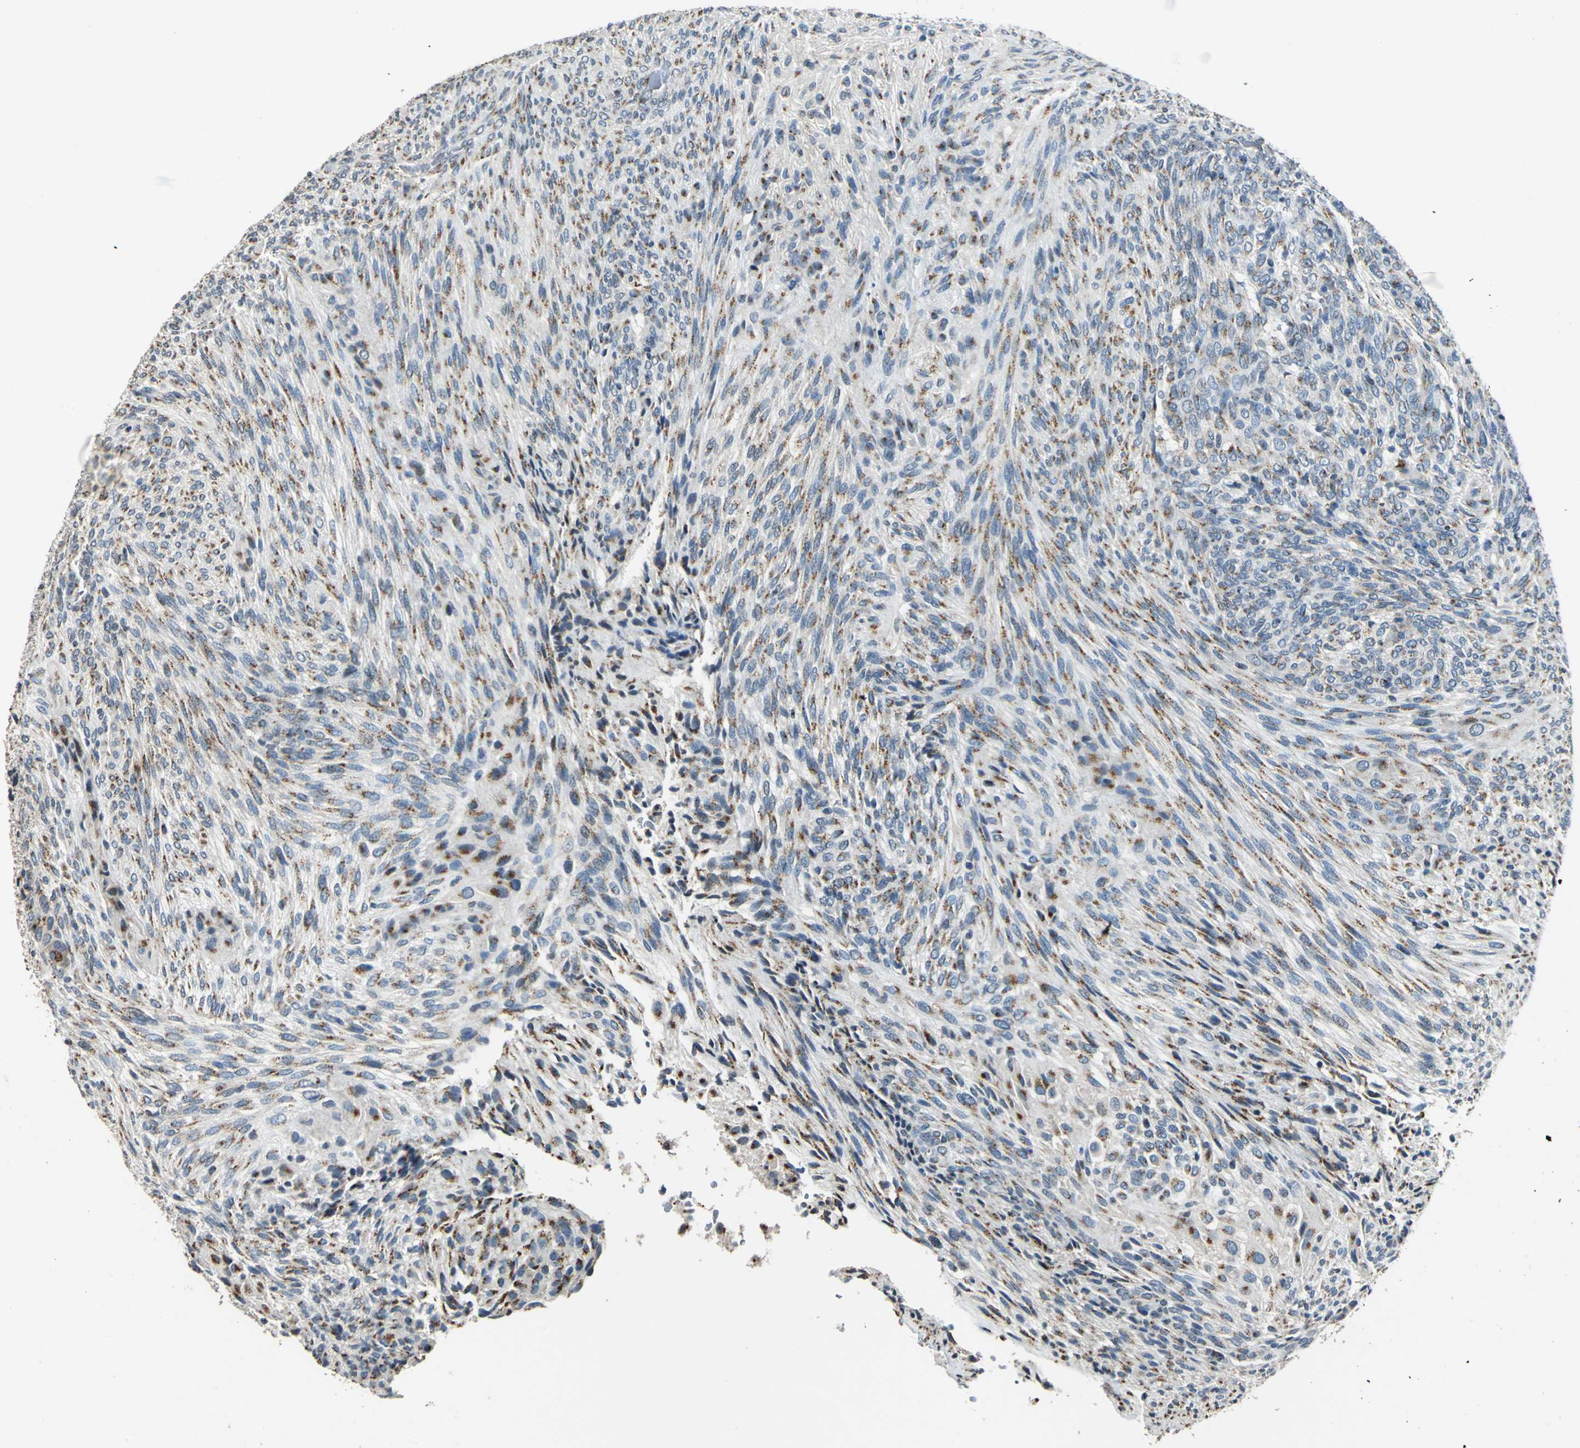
{"staining": {"intensity": "moderate", "quantity": ">75%", "location": "cytoplasmic/membranous"}, "tissue": "glioma", "cell_type": "Tumor cells", "image_type": "cancer", "snomed": [{"axis": "morphology", "description": "Glioma, malignant, High grade"}, {"axis": "topography", "description": "Cerebral cortex"}], "caption": "Approximately >75% of tumor cells in human glioma reveal moderate cytoplasmic/membranous protein expression as visualized by brown immunohistochemical staining.", "gene": "TMEM115", "patient": {"sex": "female", "age": 55}}